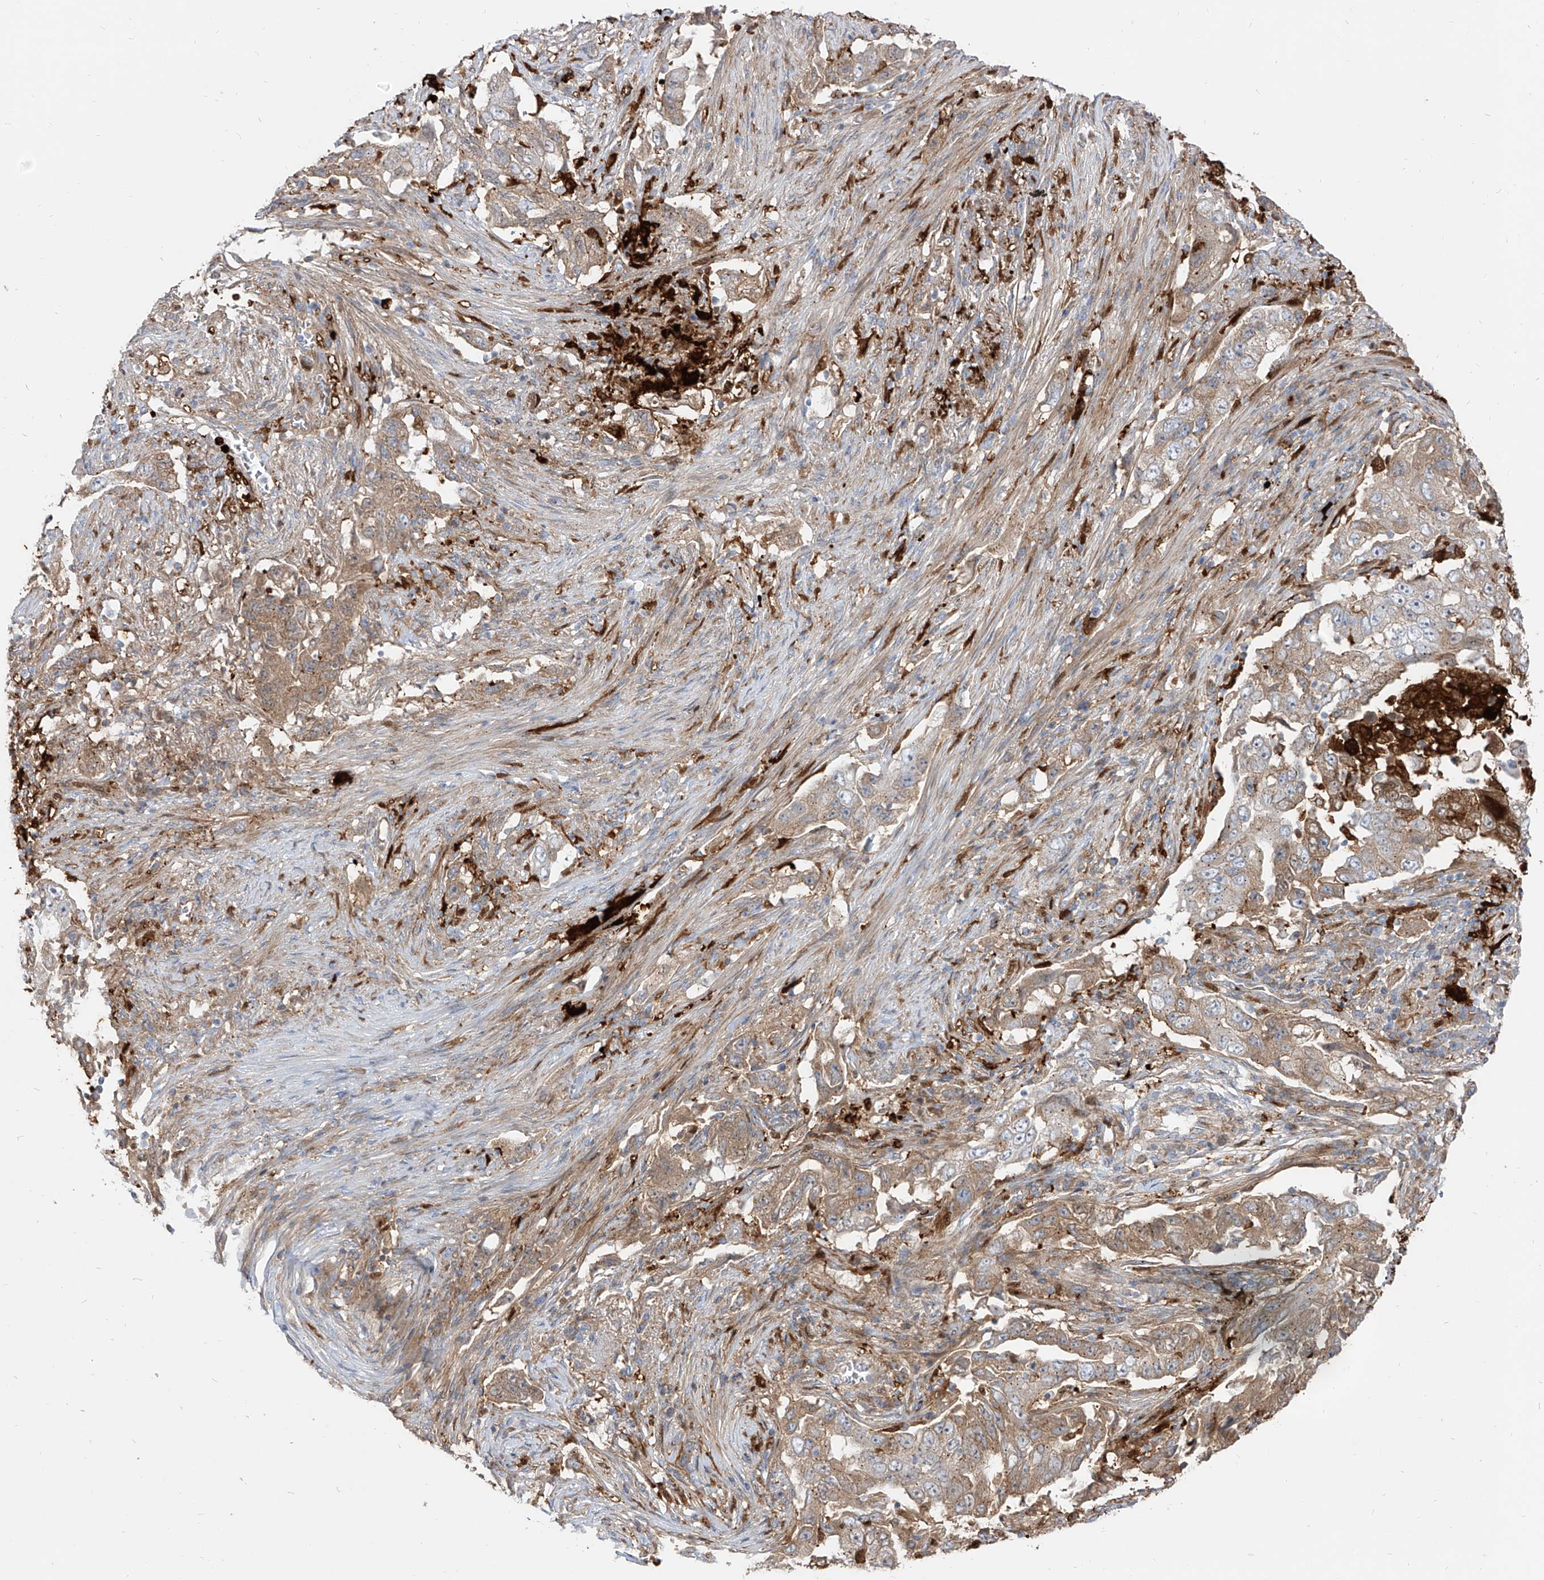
{"staining": {"intensity": "weak", "quantity": ">75%", "location": "cytoplasmic/membranous"}, "tissue": "lung cancer", "cell_type": "Tumor cells", "image_type": "cancer", "snomed": [{"axis": "morphology", "description": "Adenocarcinoma, NOS"}, {"axis": "topography", "description": "Lung"}], "caption": "Brown immunohistochemical staining in adenocarcinoma (lung) displays weak cytoplasmic/membranous expression in approximately >75% of tumor cells.", "gene": "KYNU", "patient": {"sex": "female", "age": 51}}